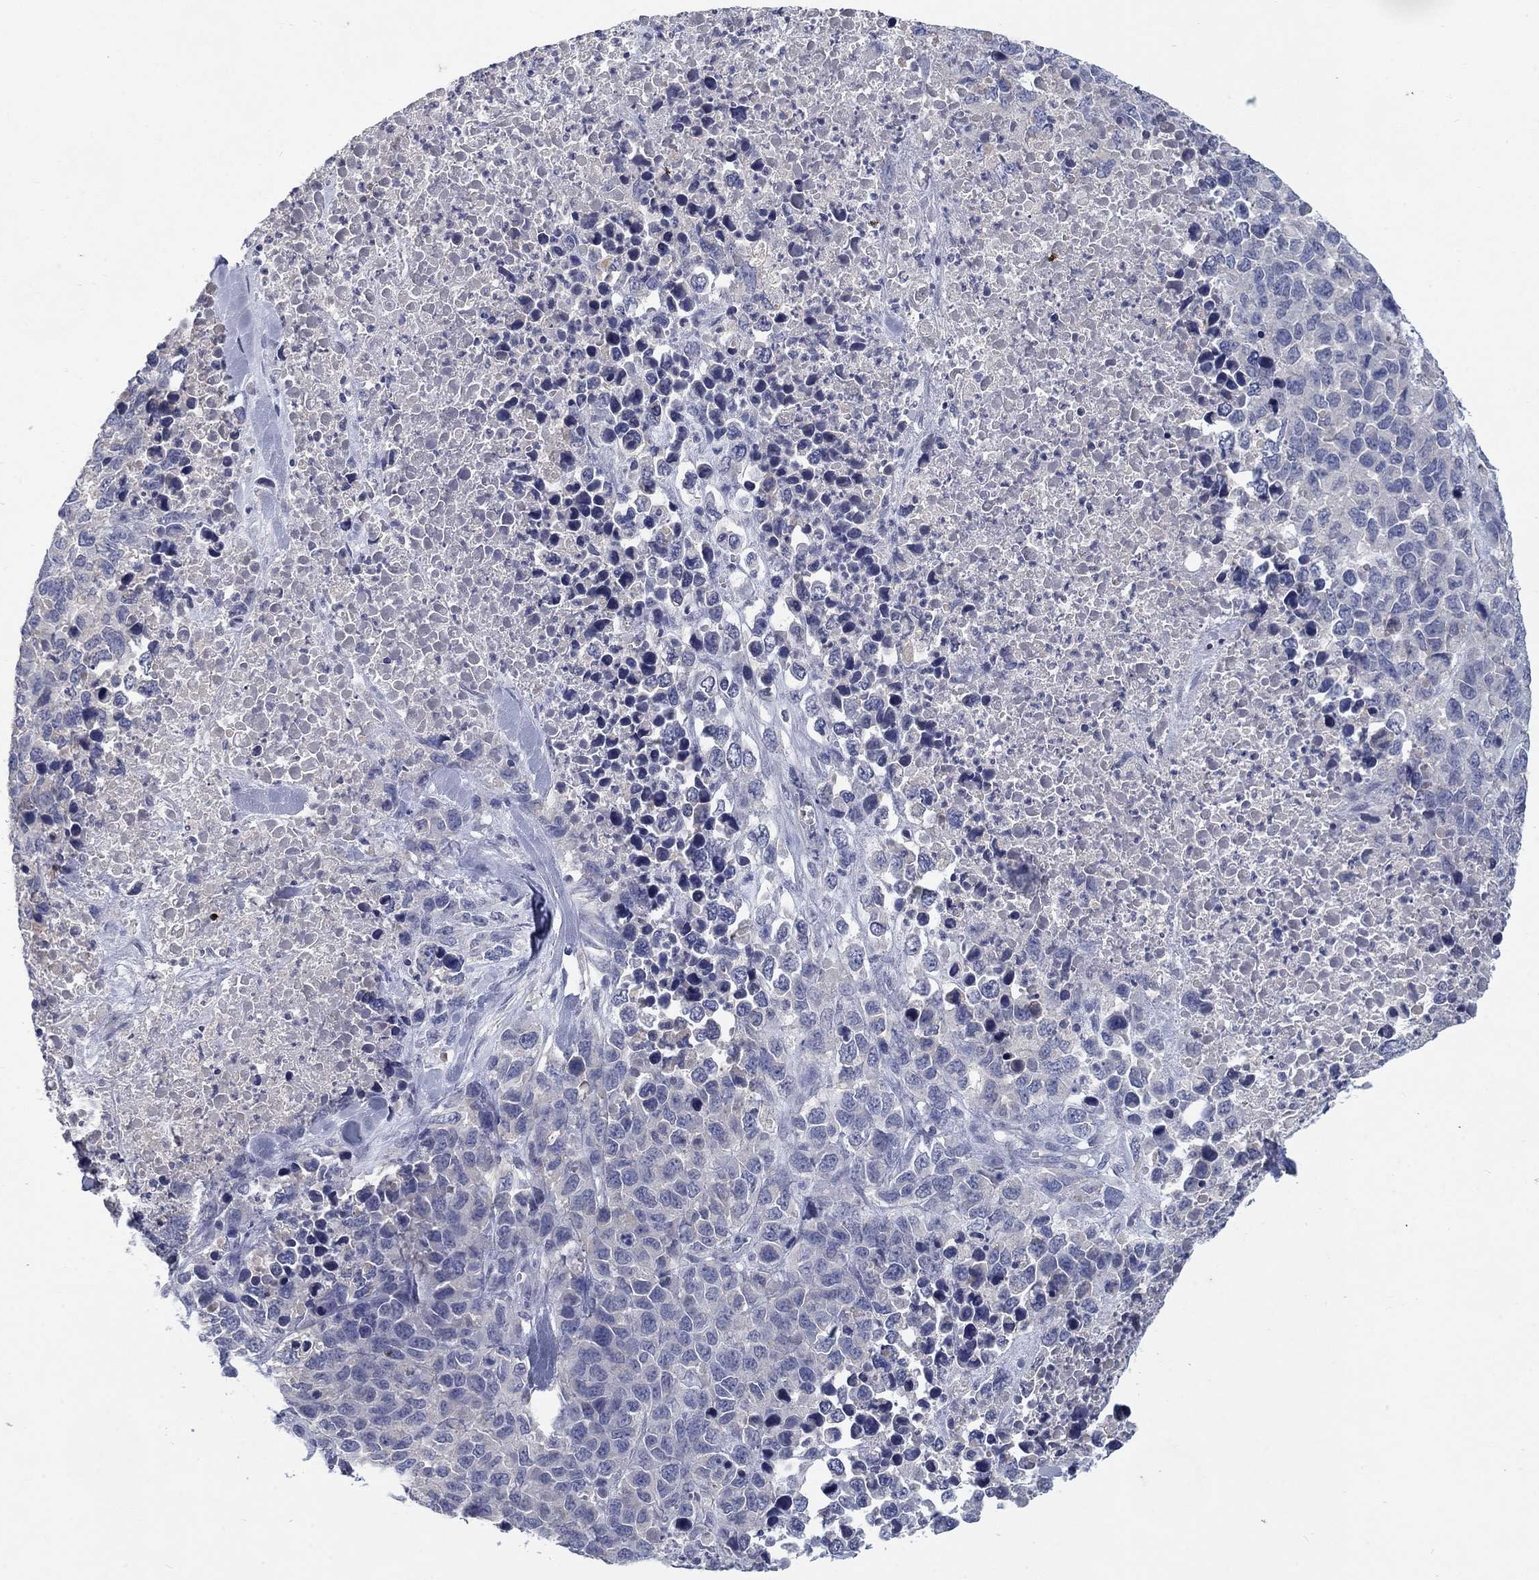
{"staining": {"intensity": "negative", "quantity": "none", "location": "none"}, "tissue": "melanoma", "cell_type": "Tumor cells", "image_type": "cancer", "snomed": [{"axis": "morphology", "description": "Malignant melanoma, Metastatic site"}, {"axis": "topography", "description": "Skin"}], "caption": "High magnification brightfield microscopy of melanoma stained with DAB (3,3'-diaminobenzidine) (brown) and counterstained with hematoxylin (blue): tumor cells show no significant positivity.", "gene": "GZMA", "patient": {"sex": "male", "age": 84}}